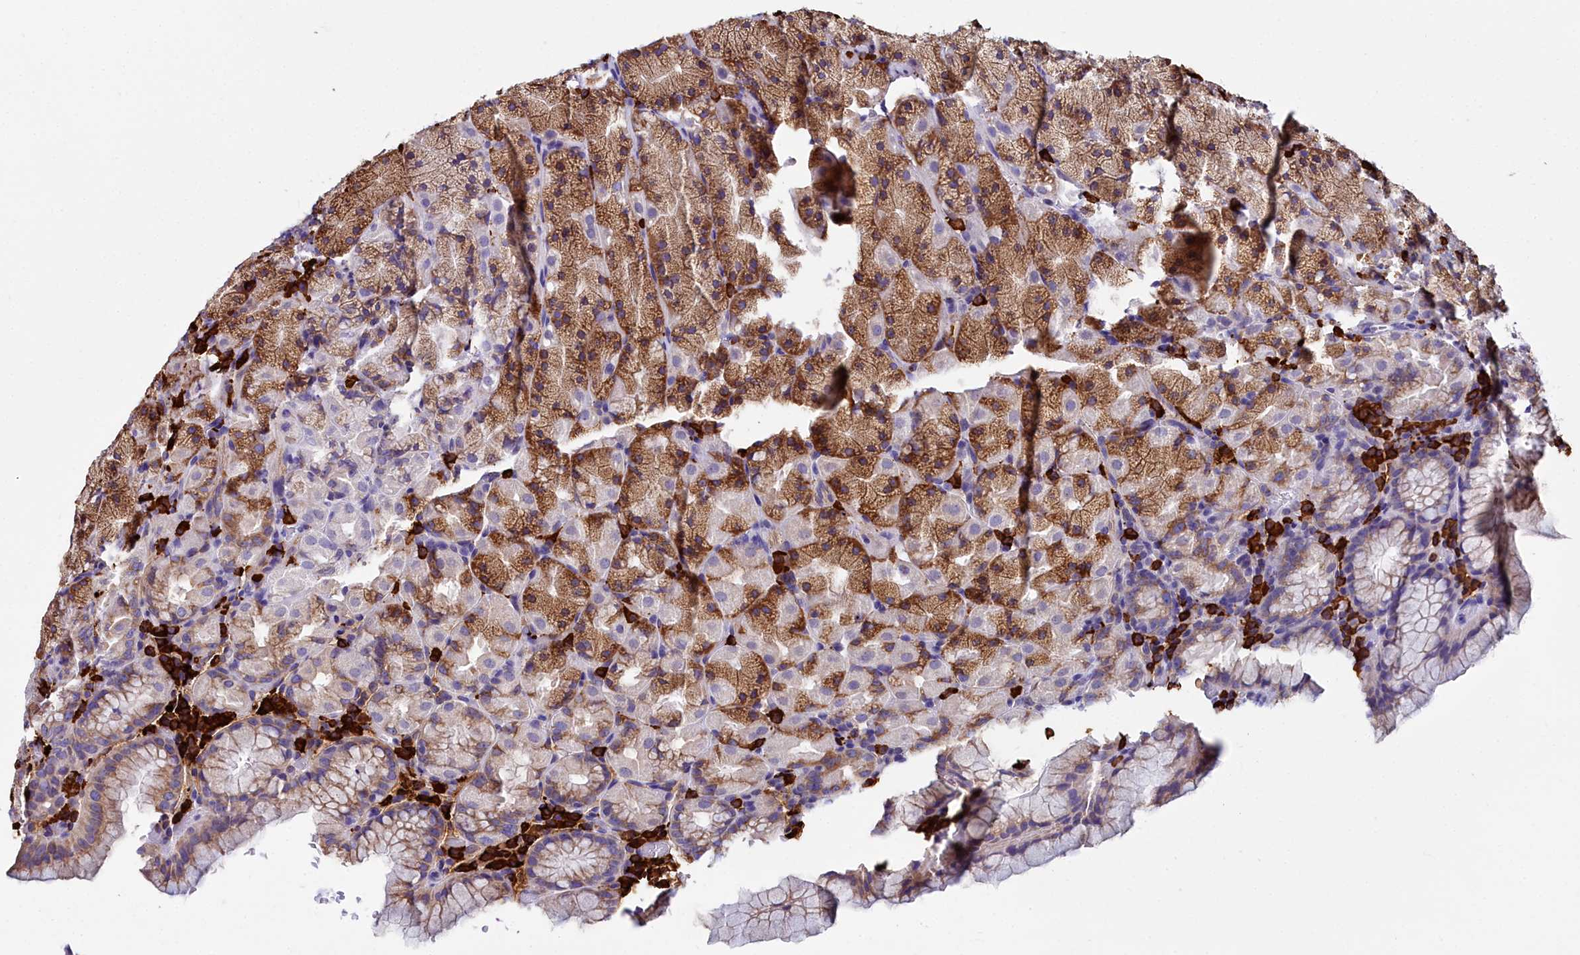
{"staining": {"intensity": "strong", "quantity": "25%-75%", "location": "cytoplasmic/membranous"}, "tissue": "stomach", "cell_type": "Glandular cells", "image_type": "normal", "snomed": [{"axis": "morphology", "description": "Normal tissue, NOS"}, {"axis": "topography", "description": "Stomach, upper"}, {"axis": "topography", "description": "Stomach, lower"}], "caption": "Immunohistochemical staining of normal stomach exhibits high levels of strong cytoplasmic/membranous positivity in approximately 25%-75% of glandular cells. (IHC, brightfield microscopy, high magnification).", "gene": "TXNDC5", "patient": {"sex": "male", "age": 80}}